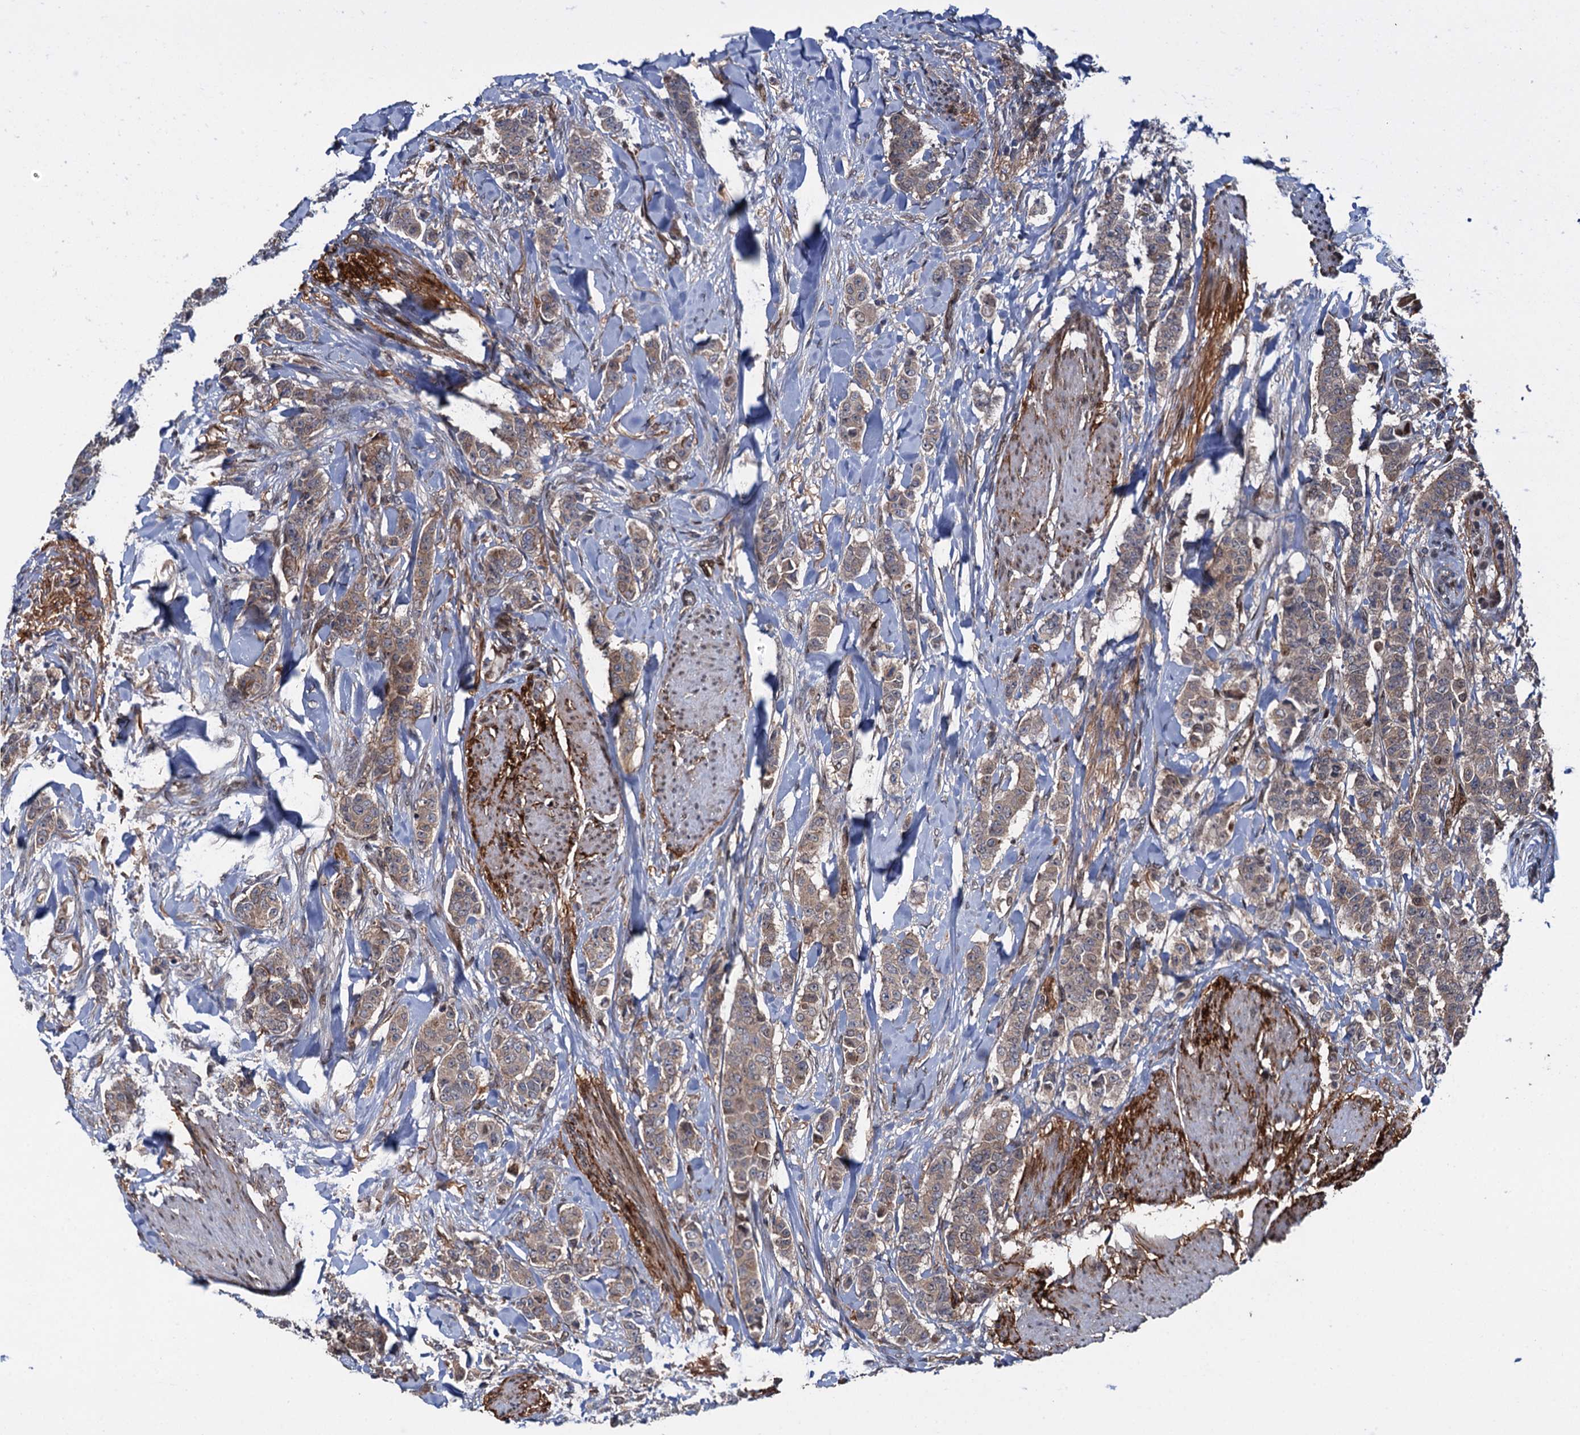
{"staining": {"intensity": "weak", "quantity": ">75%", "location": "cytoplasmic/membranous"}, "tissue": "breast cancer", "cell_type": "Tumor cells", "image_type": "cancer", "snomed": [{"axis": "morphology", "description": "Duct carcinoma"}, {"axis": "topography", "description": "Breast"}], "caption": "Tumor cells display low levels of weak cytoplasmic/membranous positivity in about >75% of cells in human breast infiltrating ductal carcinoma.", "gene": "RHOBTB1", "patient": {"sex": "female", "age": 40}}